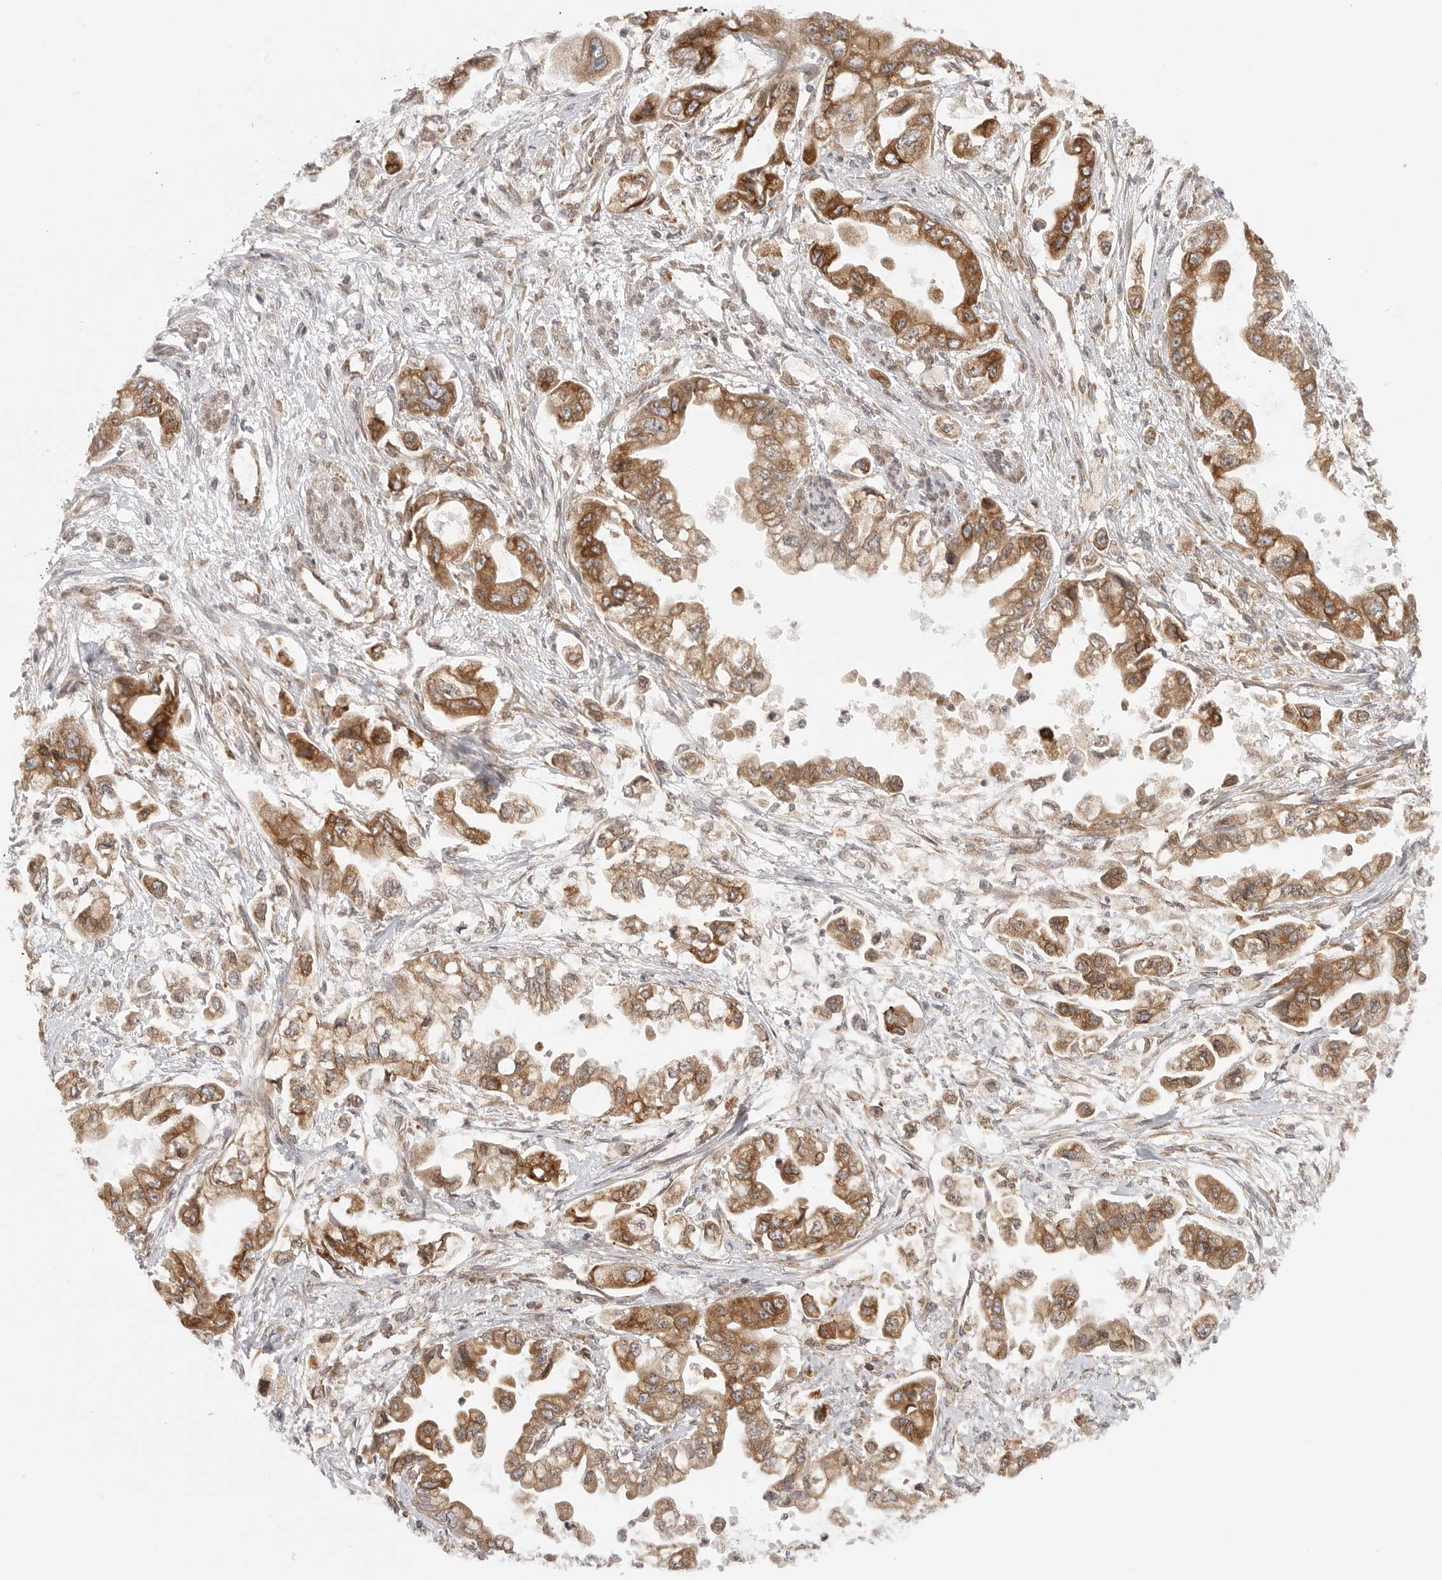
{"staining": {"intensity": "moderate", "quantity": ">75%", "location": "cytoplasmic/membranous"}, "tissue": "stomach cancer", "cell_type": "Tumor cells", "image_type": "cancer", "snomed": [{"axis": "morphology", "description": "Adenocarcinoma, NOS"}, {"axis": "topography", "description": "Stomach"}], "caption": "Tumor cells exhibit moderate cytoplasmic/membranous positivity in about >75% of cells in adenocarcinoma (stomach).", "gene": "CERS2", "patient": {"sex": "male", "age": 62}}